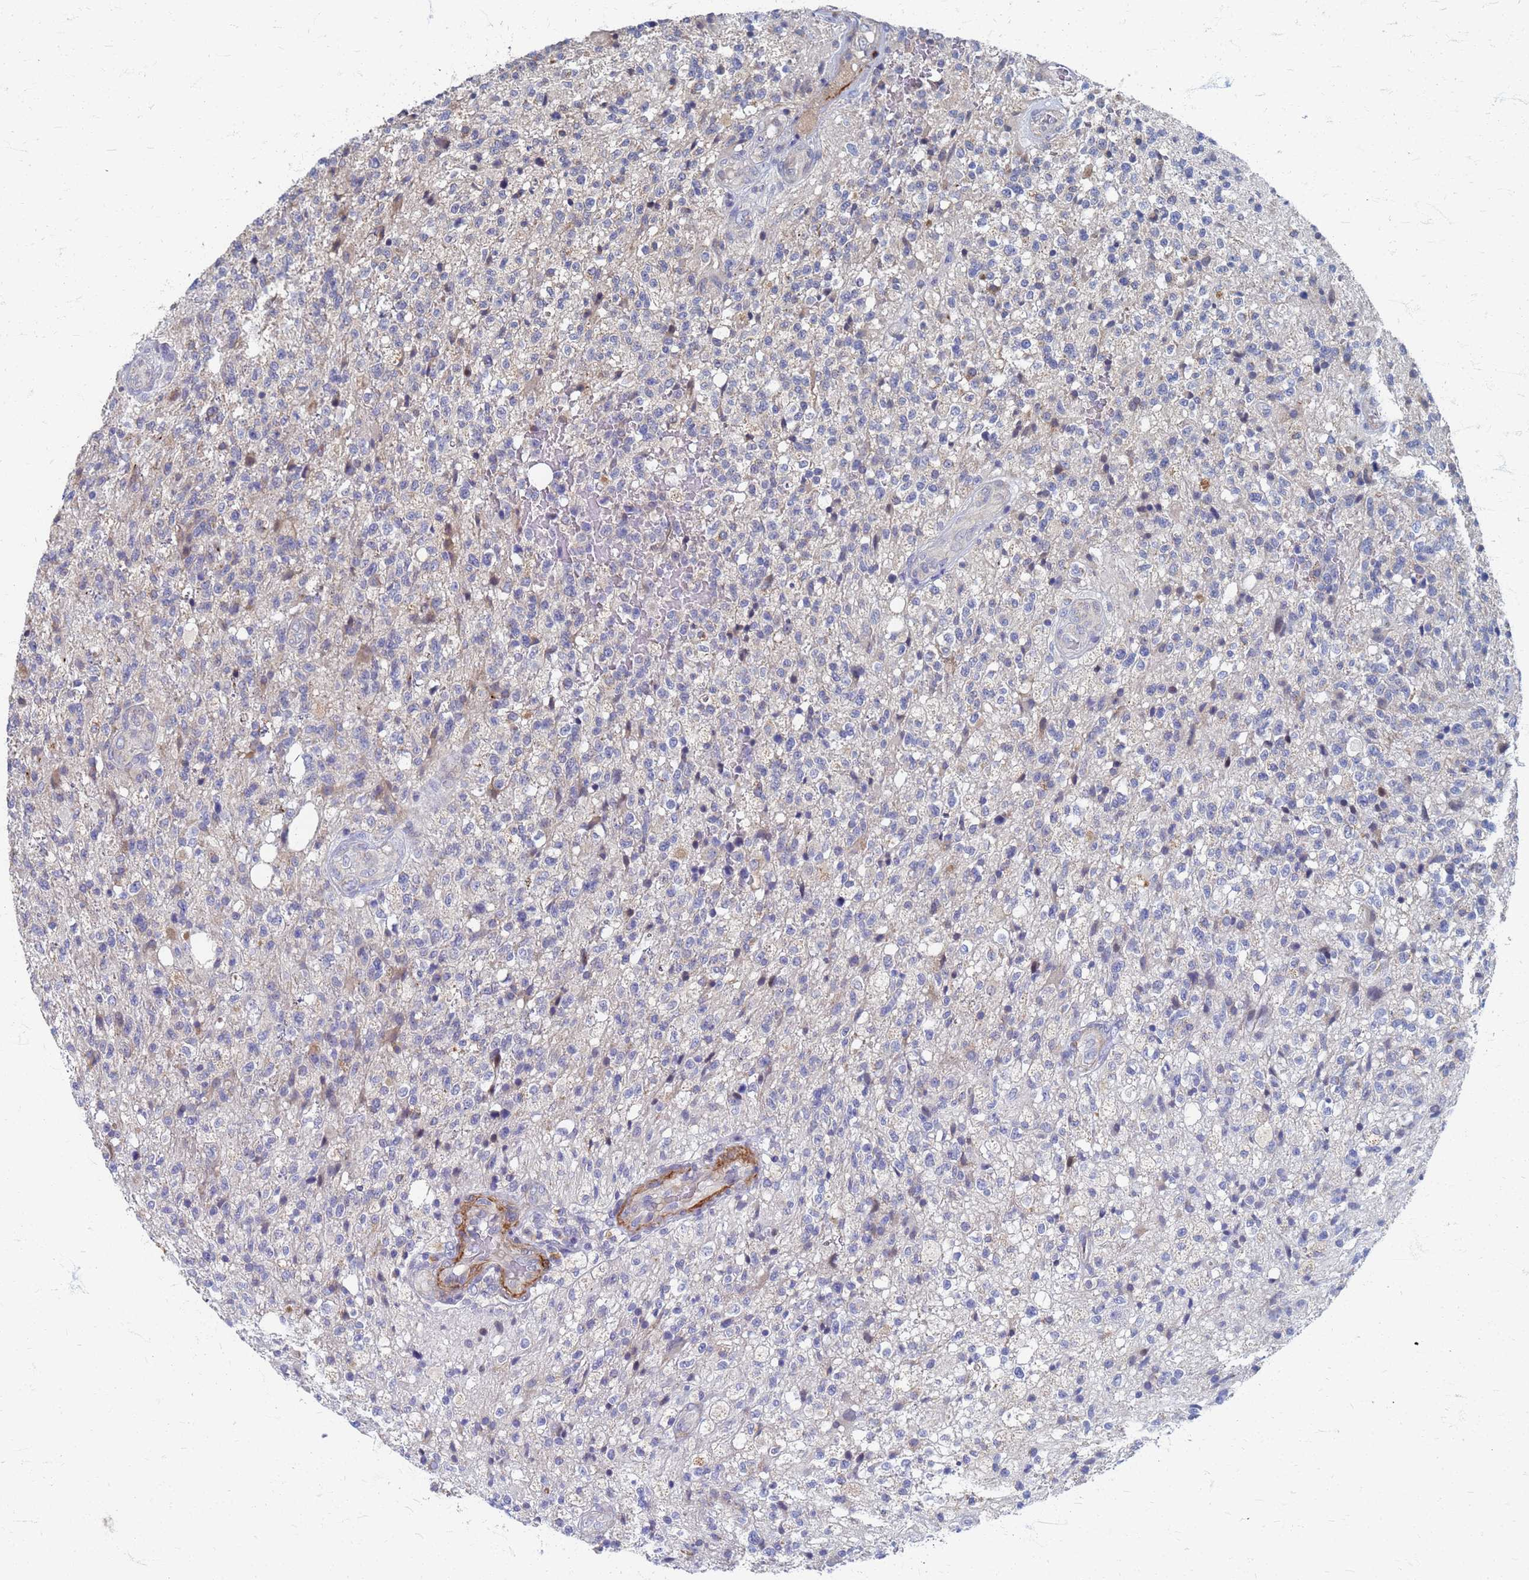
{"staining": {"intensity": "weak", "quantity": "<25%", "location": "cytoplasmic/membranous"}, "tissue": "glioma", "cell_type": "Tumor cells", "image_type": "cancer", "snomed": [{"axis": "morphology", "description": "Glioma, malignant, High grade"}, {"axis": "topography", "description": "Brain"}], "caption": "Tumor cells show no significant positivity in glioma.", "gene": "ATPAF1", "patient": {"sex": "male", "age": 56}}